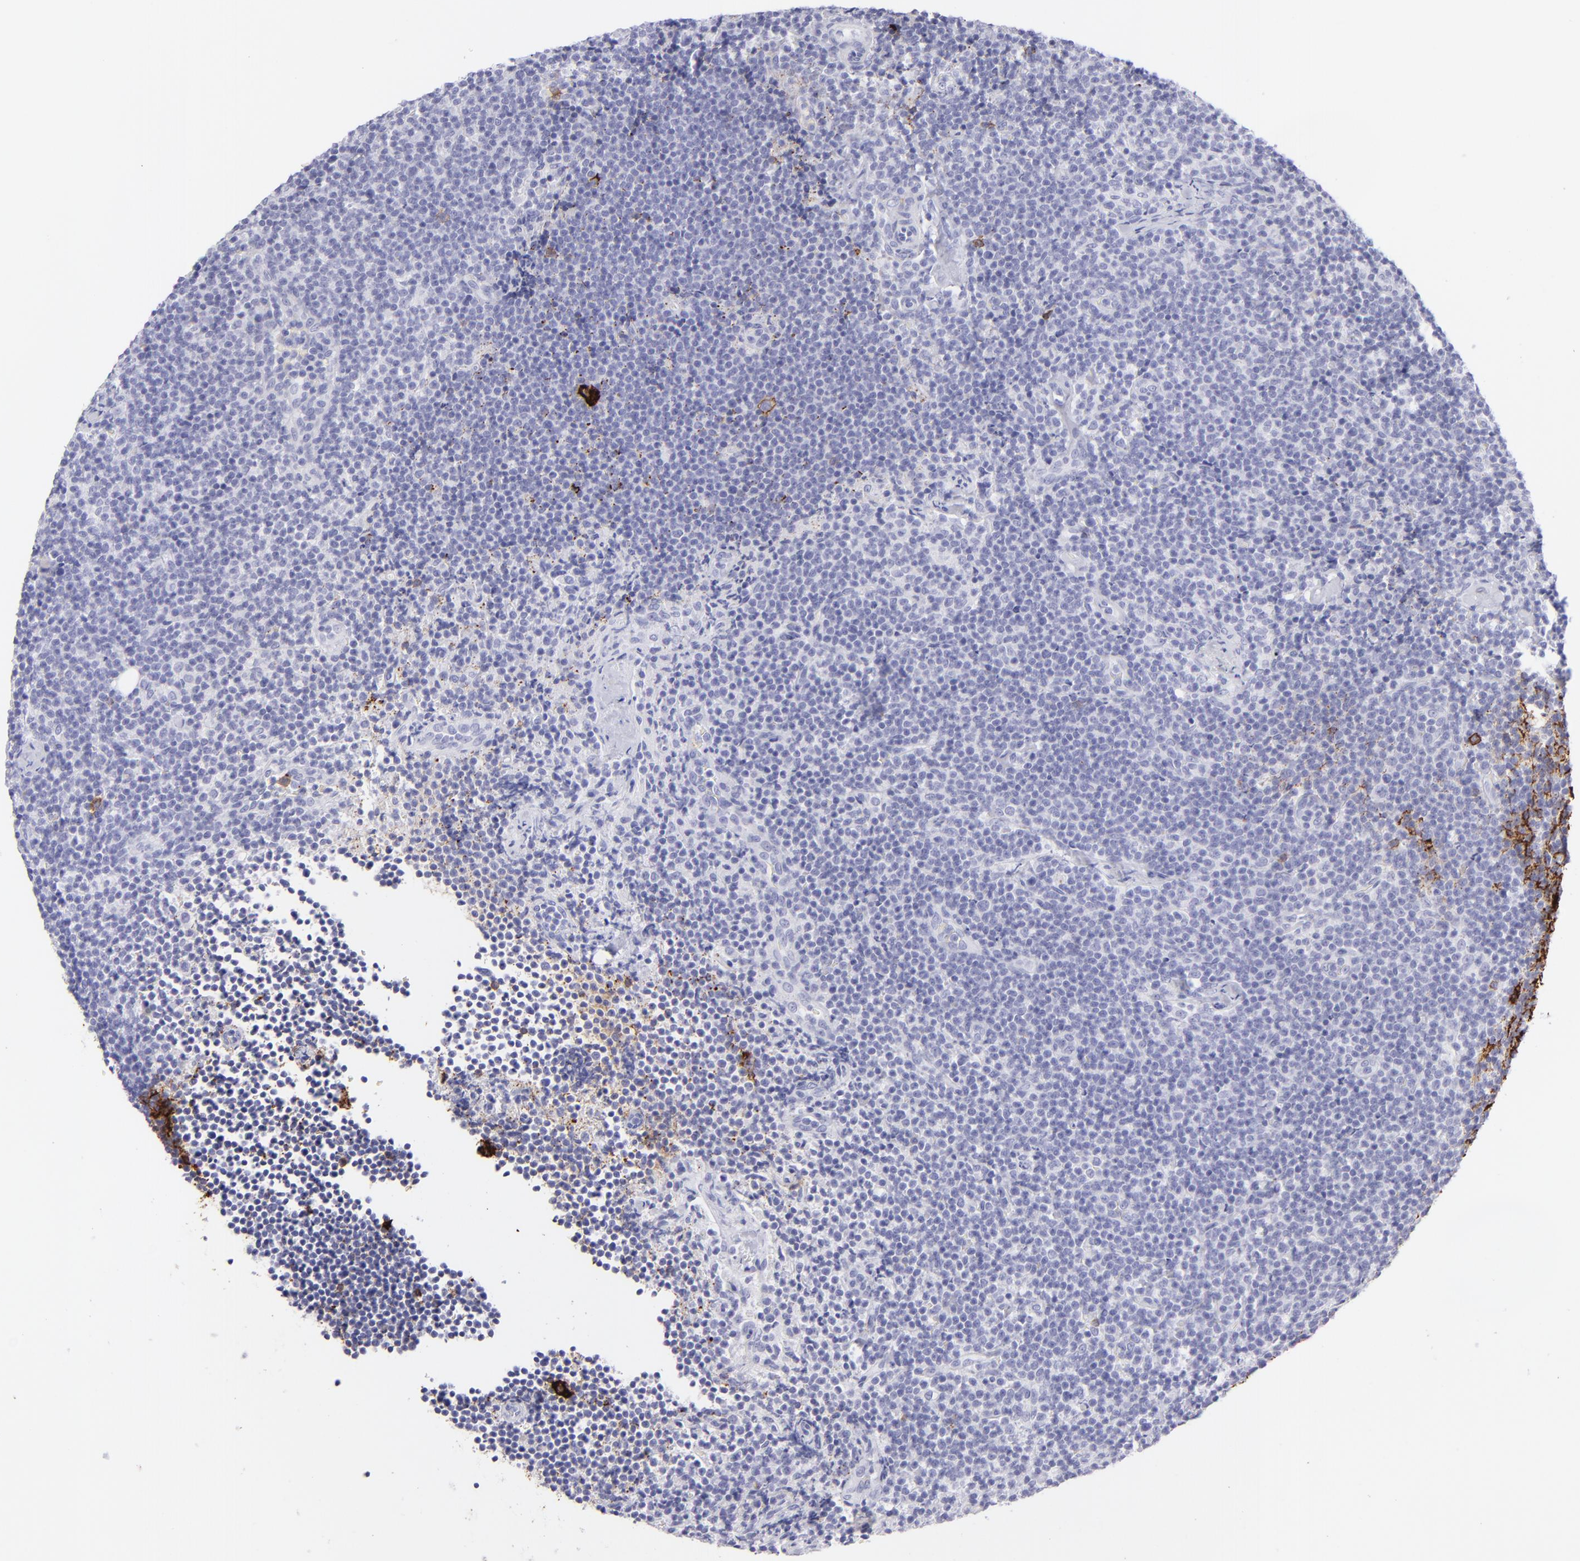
{"staining": {"intensity": "negative", "quantity": "none", "location": "none"}, "tissue": "lymphoma", "cell_type": "Tumor cells", "image_type": "cancer", "snomed": [{"axis": "morphology", "description": "Malignant lymphoma, non-Hodgkin's type, High grade"}, {"axis": "topography", "description": "Lymph node"}], "caption": "Tumor cells show no significant expression in lymphoma.", "gene": "FCER2", "patient": {"sex": "female", "age": 58}}